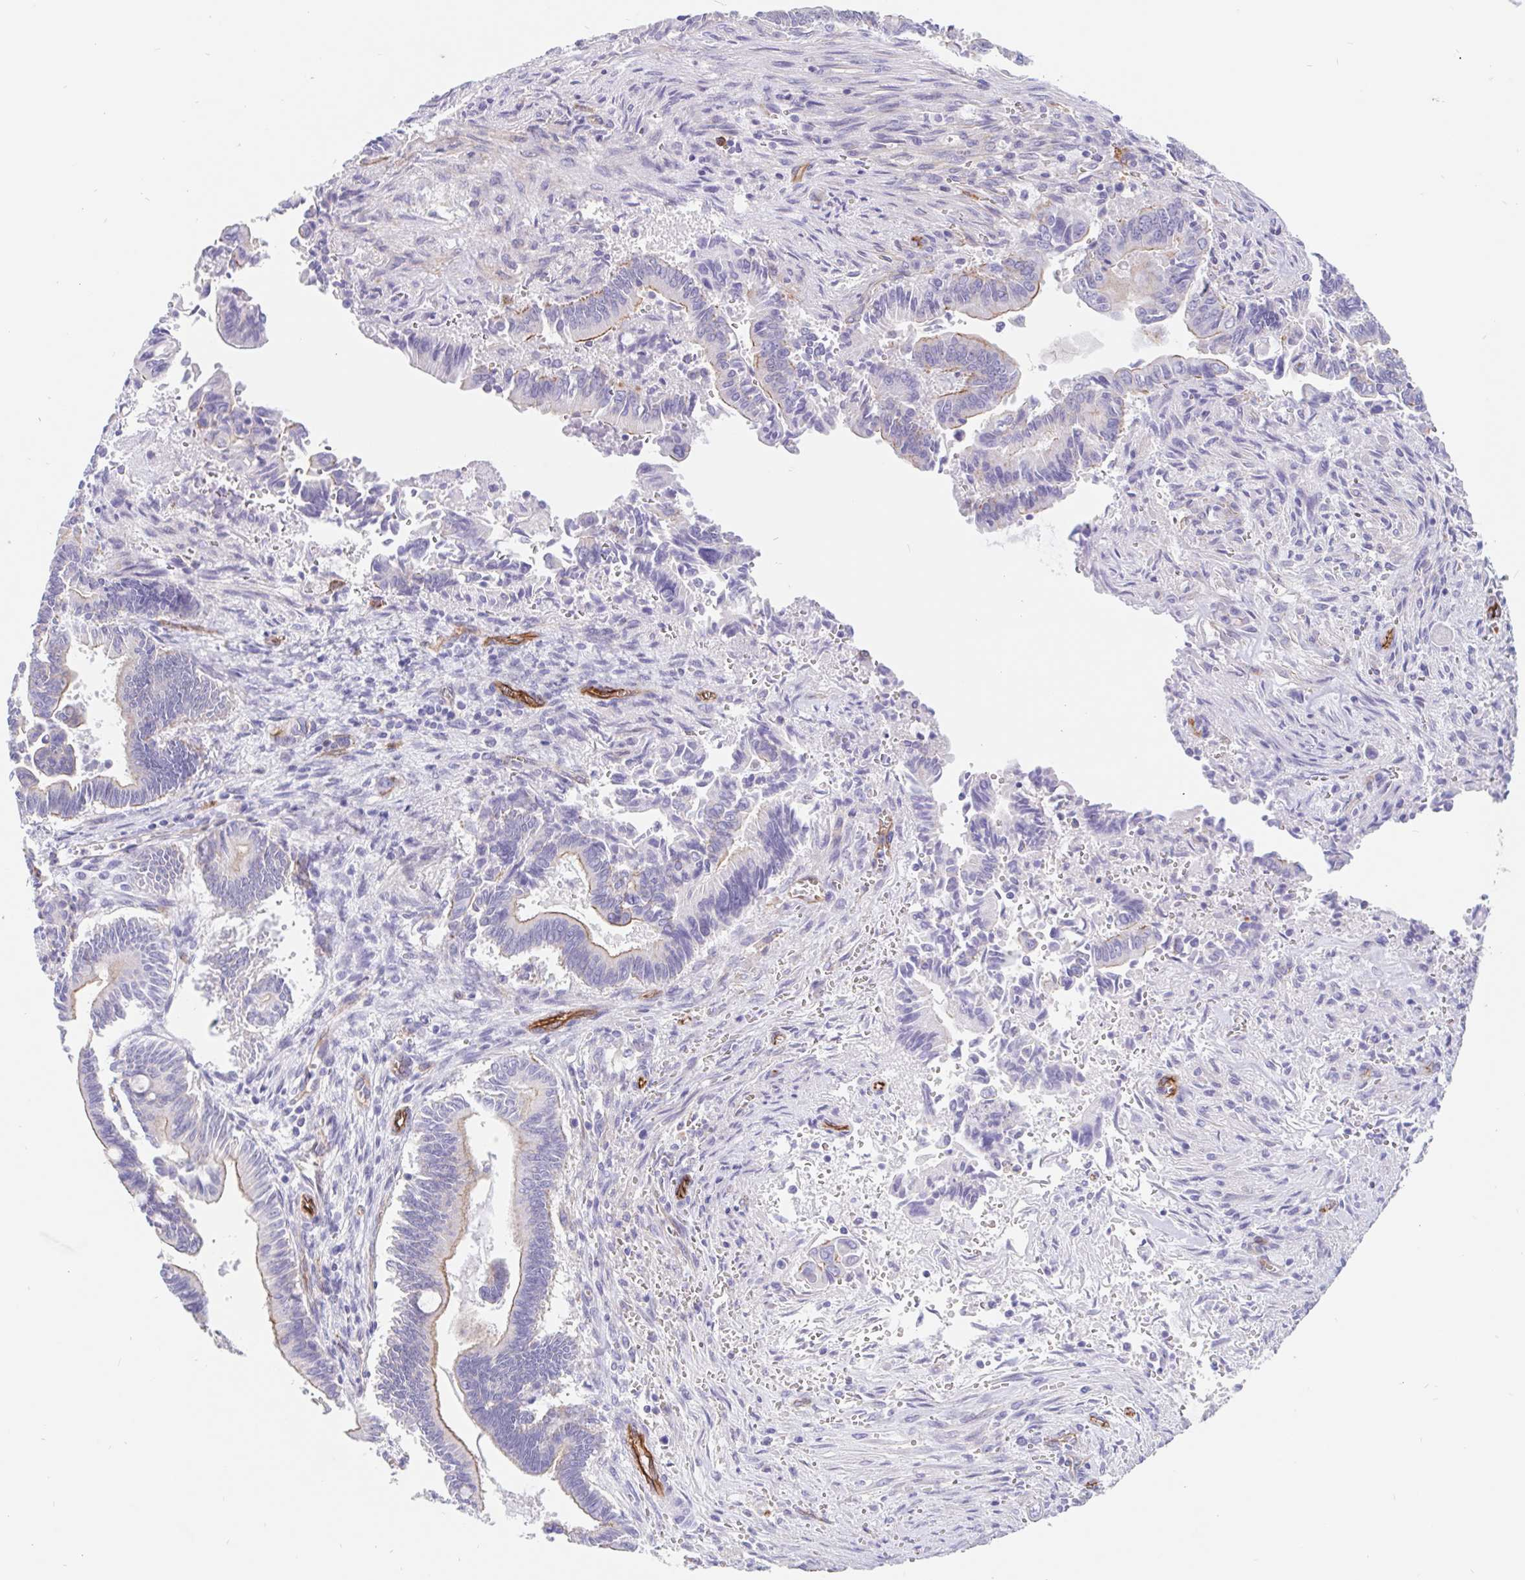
{"staining": {"intensity": "weak", "quantity": "<25%", "location": "cytoplasmic/membranous"}, "tissue": "pancreatic cancer", "cell_type": "Tumor cells", "image_type": "cancer", "snomed": [{"axis": "morphology", "description": "Adenocarcinoma, NOS"}, {"axis": "topography", "description": "Pancreas"}], "caption": "This is an immunohistochemistry image of human pancreatic cancer. There is no staining in tumor cells.", "gene": "LIMCH1", "patient": {"sex": "male", "age": 68}}